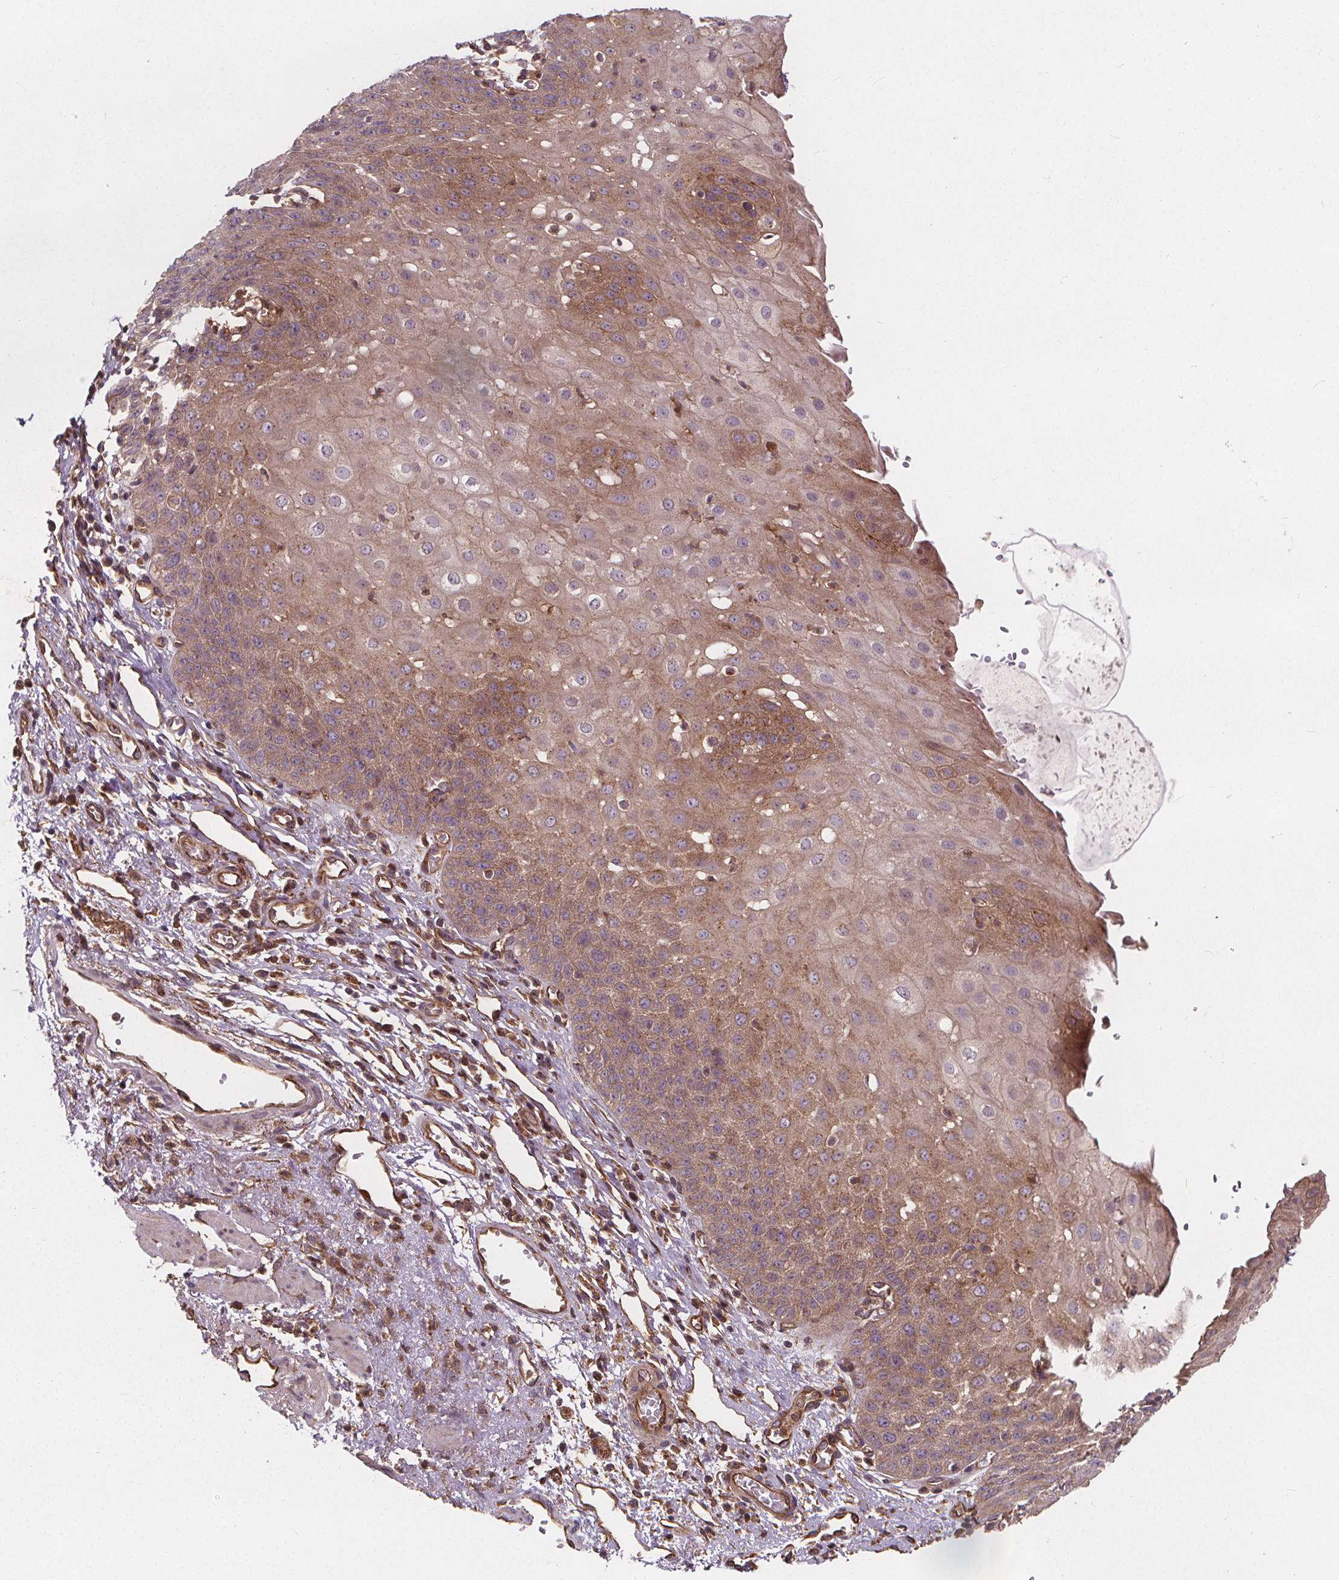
{"staining": {"intensity": "moderate", "quantity": ">75%", "location": "cytoplasmic/membranous"}, "tissue": "esophagus", "cell_type": "Squamous epithelial cells", "image_type": "normal", "snomed": [{"axis": "morphology", "description": "Normal tissue, NOS"}, {"axis": "topography", "description": "Esophagus"}], "caption": "Esophagus stained with a protein marker shows moderate staining in squamous epithelial cells.", "gene": "CLINT1", "patient": {"sex": "male", "age": 71}}